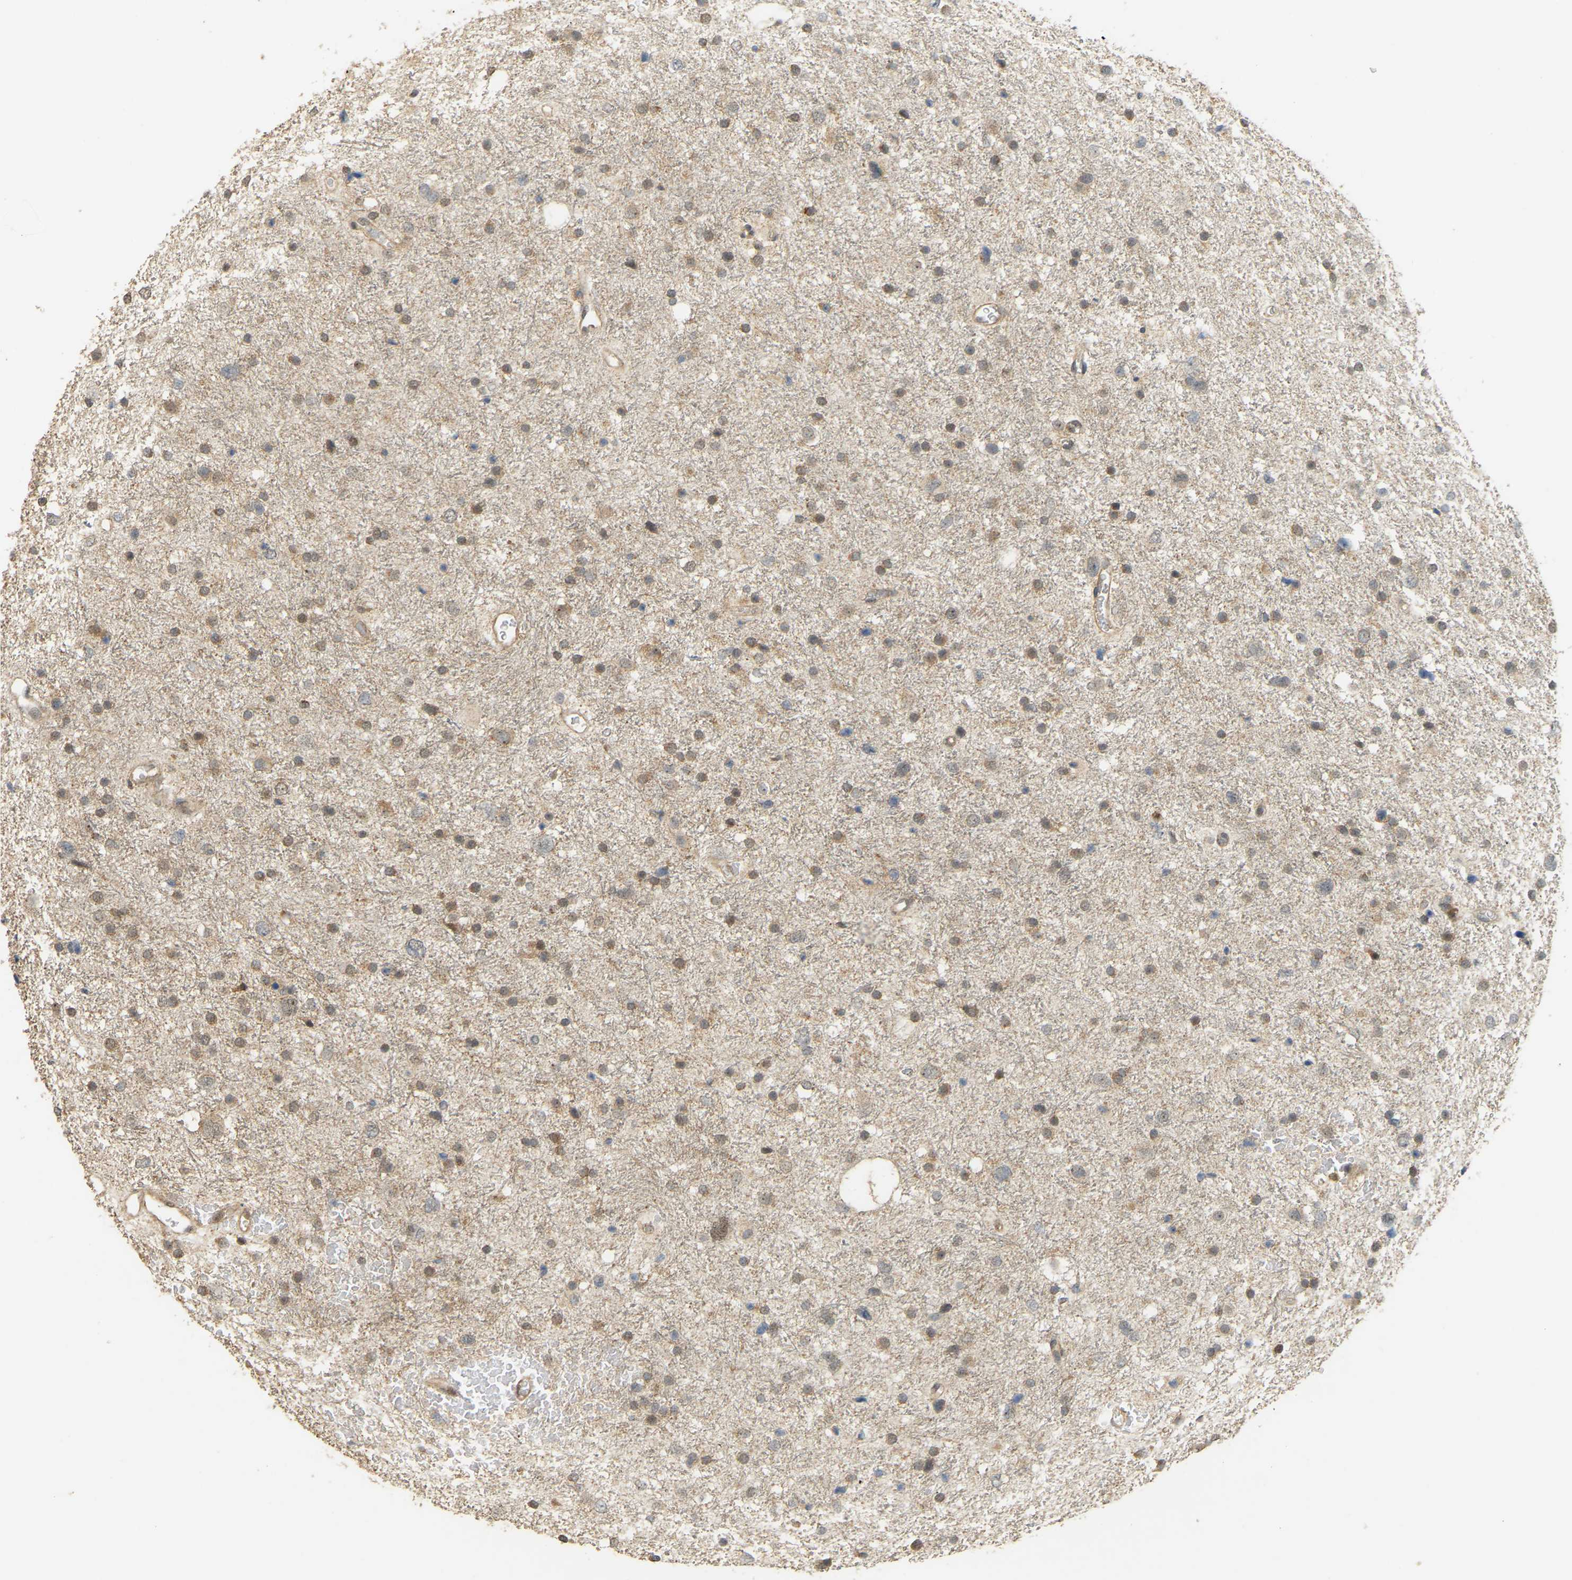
{"staining": {"intensity": "moderate", "quantity": "25%-75%", "location": "cytoplasmic/membranous"}, "tissue": "glioma", "cell_type": "Tumor cells", "image_type": "cancer", "snomed": [{"axis": "morphology", "description": "Glioma, malignant, Low grade"}, {"axis": "topography", "description": "Brain"}], "caption": "DAB (3,3'-diaminobenzidine) immunohistochemical staining of malignant glioma (low-grade) shows moderate cytoplasmic/membranous protein expression in about 25%-75% of tumor cells.", "gene": "BRF2", "patient": {"sex": "female", "age": 37}}